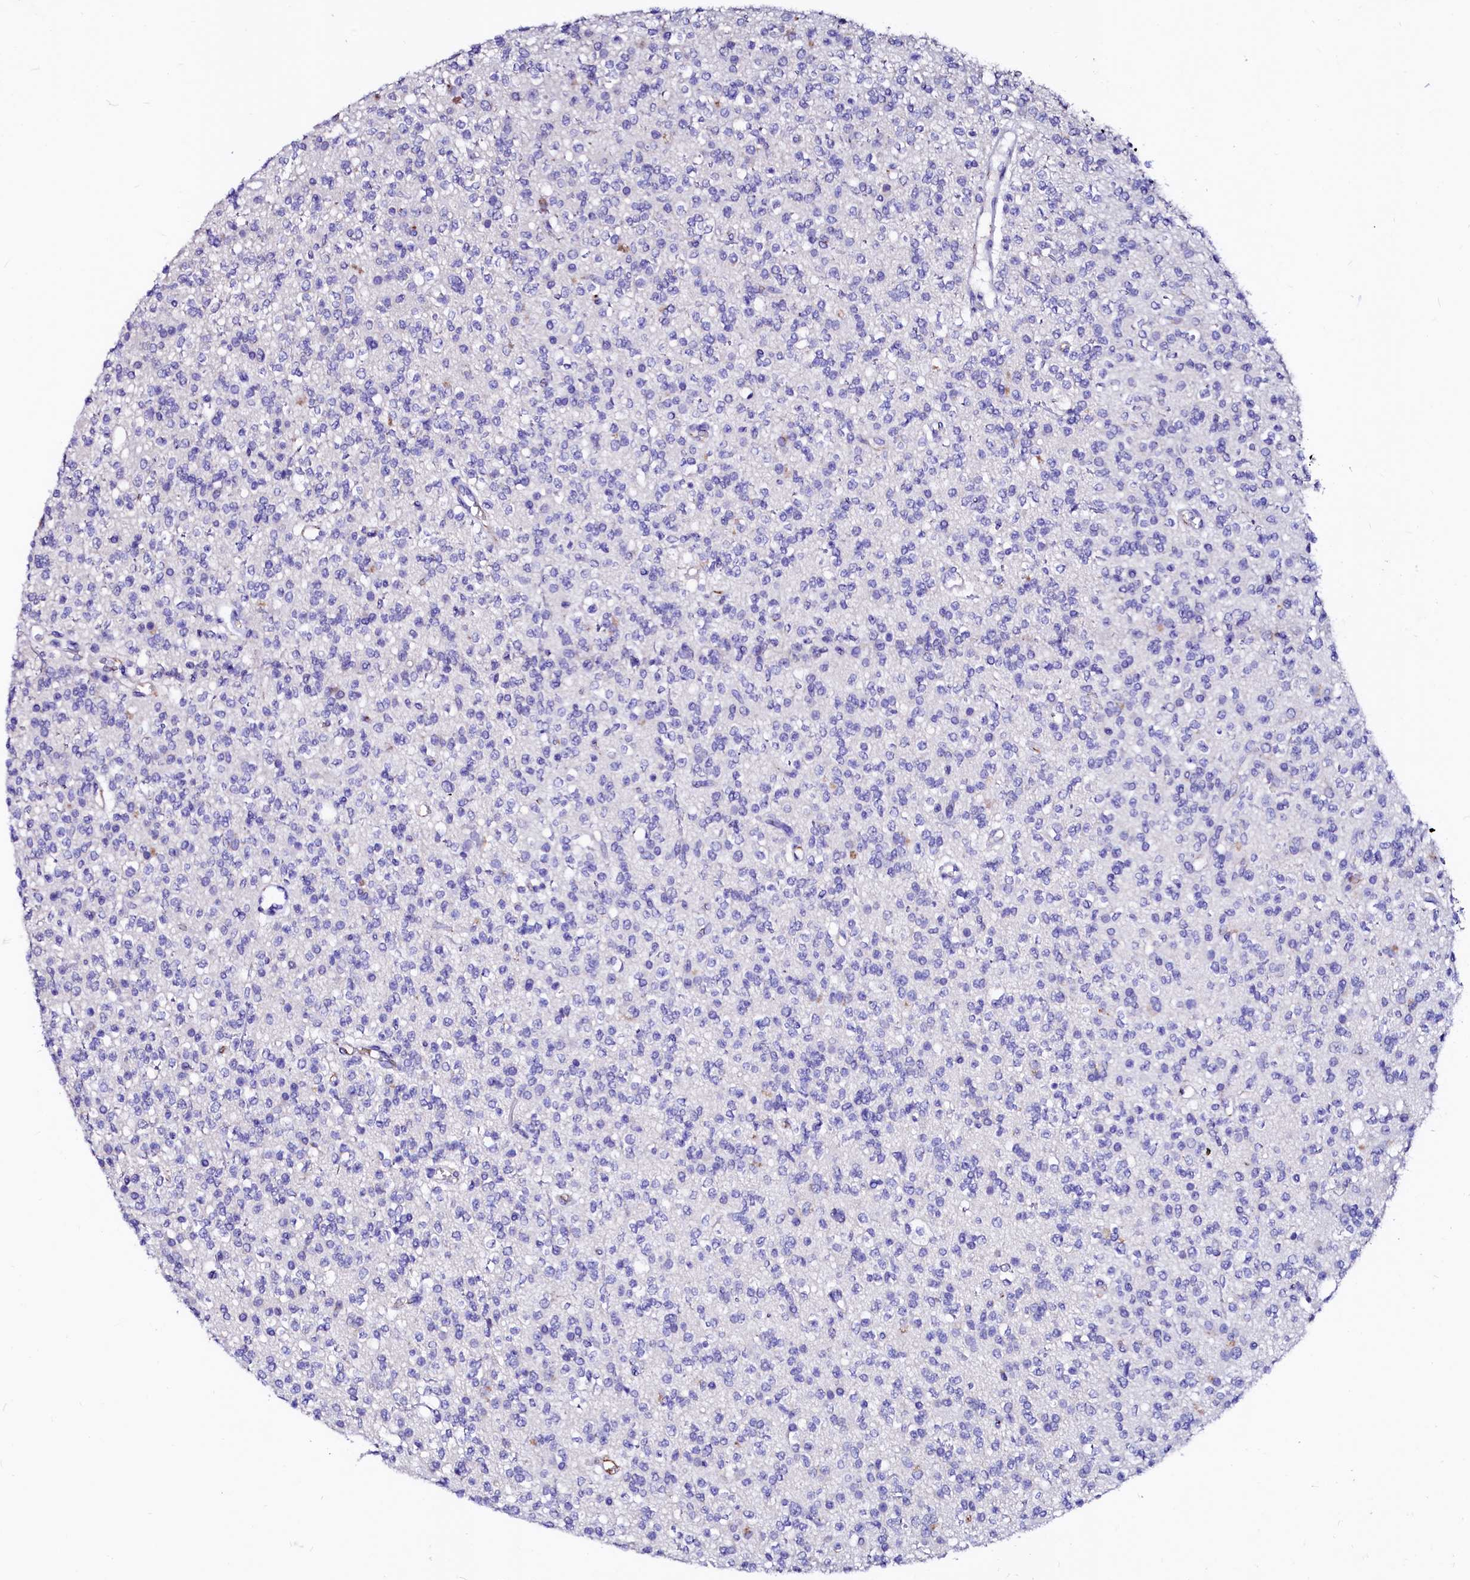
{"staining": {"intensity": "negative", "quantity": "none", "location": "none"}, "tissue": "glioma", "cell_type": "Tumor cells", "image_type": "cancer", "snomed": [{"axis": "morphology", "description": "Glioma, malignant, High grade"}, {"axis": "topography", "description": "Brain"}], "caption": "Immunohistochemistry of human glioma shows no expression in tumor cells.", "gene": "RAB27A", "patient": {"sex": "male", "age": 34}}